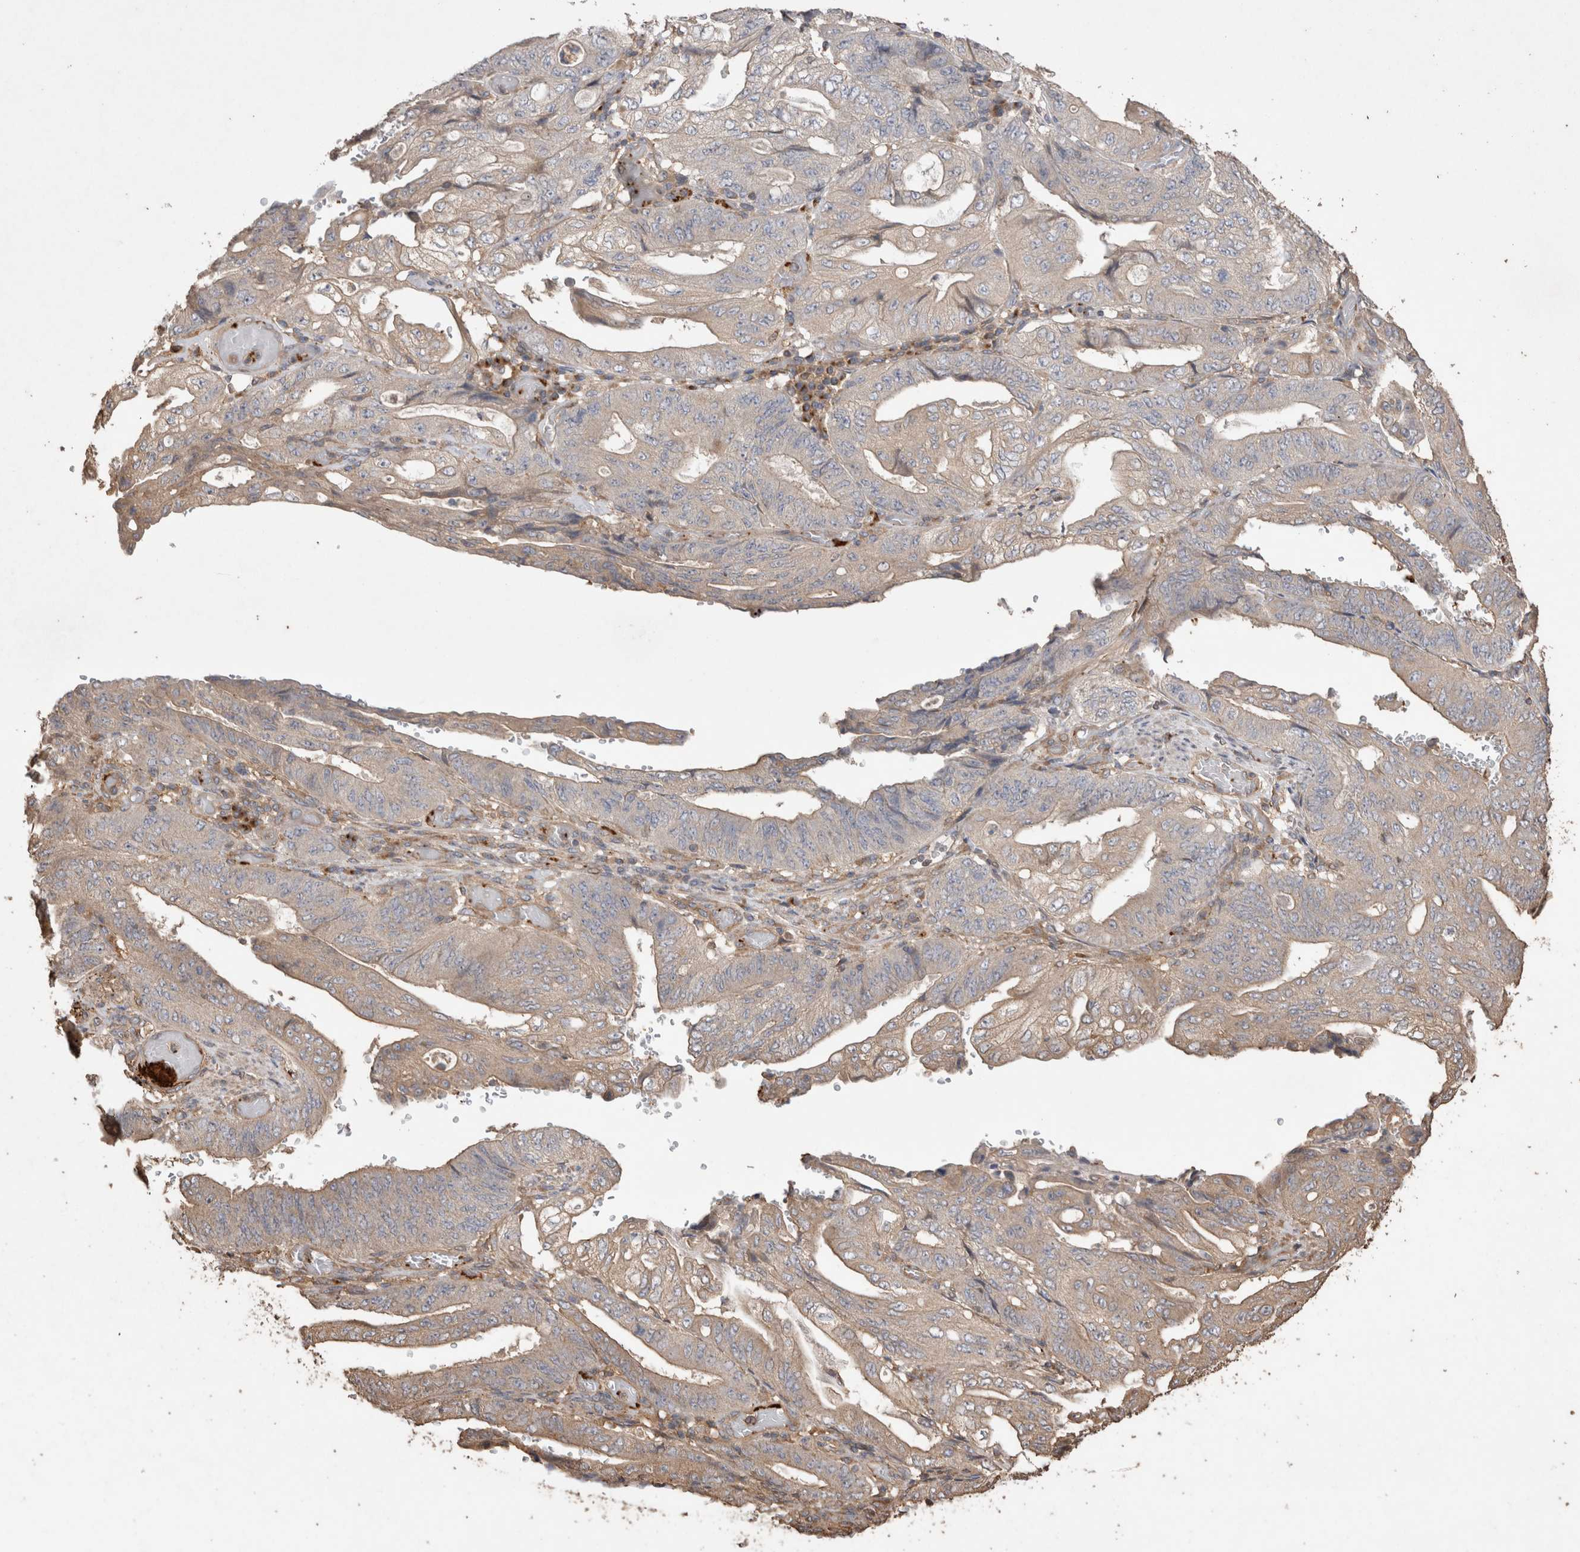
{"staining": {"intensity": "weak", "quantity": "25%-75%", "location": "cytoplasmic/membranous"}, "tissue": "stomach cancer", "cell_type": "Tumor cells", "image_type": "cancer", "snomed": [{"axis": "morphology", "description": "Adenocarcinoma, NOS"}, {"axis": "topography", "description": "Stomach"}], "caption": "Immunohistochemical staining of adenocarcinoma (stomach) displays low levels of weak cytoplasmic/membranous staining in approximately 25%-75% of tumor cells. (IHC, brightfield microscopy, high magnification).", "gene": "SNX31", "patient": {"sex": "female", "age": 73}}